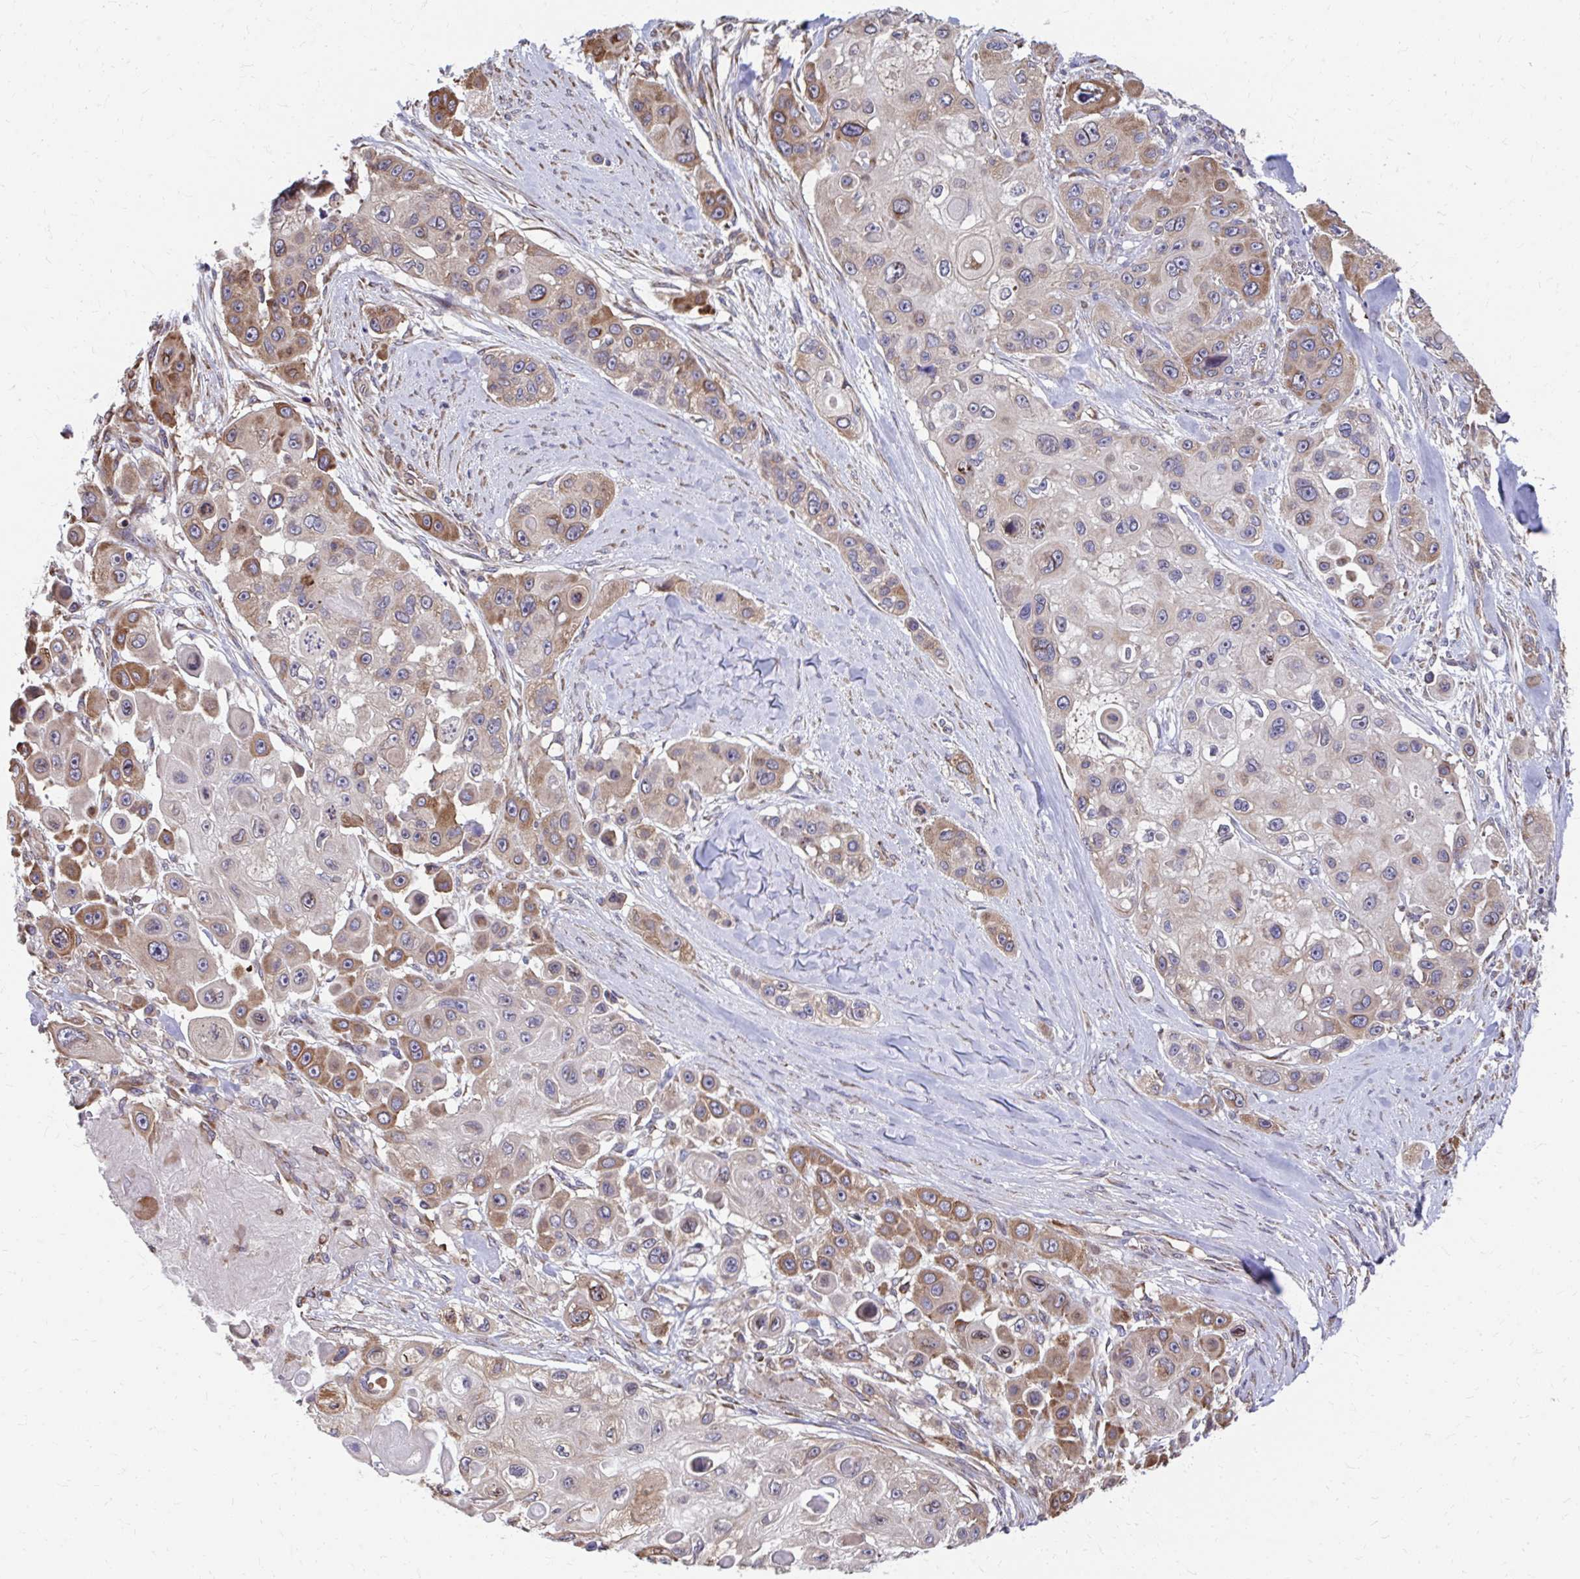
{"staining": {"intensity": "moderate", "quantity": "25%-75%", "location": "cytoplasmic/membranous"}, "tissue": "skin cancer", "cell_type": "Tumor cells", "image_type": "cancer", "snomed": [{"axis": "morphology", "description": "Squamous cell carcinoma, NOS"}, {"axis": "topography", "description": "Skin"}], "caption": "Immunohistochemical staining of skin cancer displays medium levels of moderate cytoplasmic/membranous protein positivity in approximately 25%-75% of tumor cells.", "gene": "ZNF778", "patient": {"sex": "male", "age": 67}}